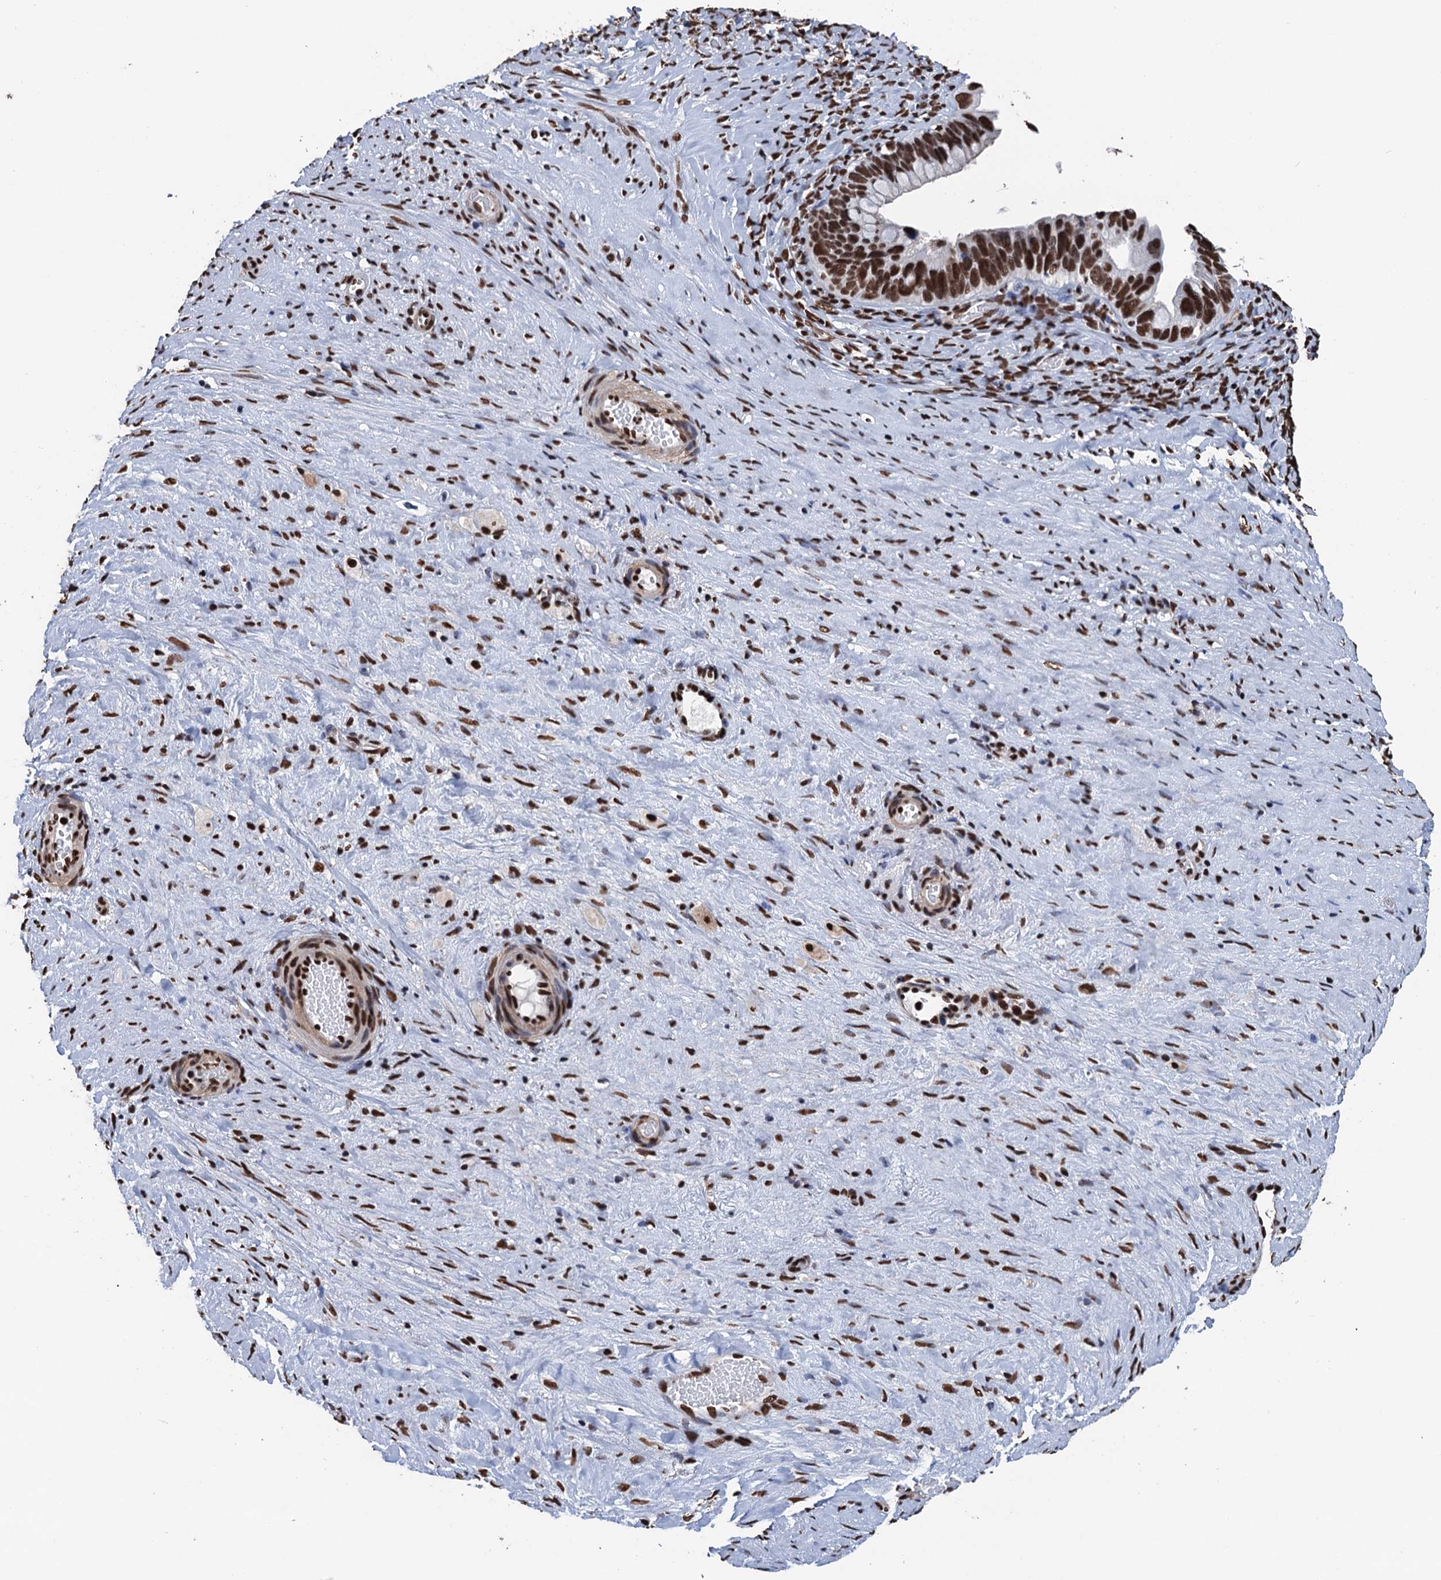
{"staining": {"intensity": "strong", "quantity": ">75%", "location": "nuclear"}, "tissue": "ovarian cancer", "cell_type": "Tumor cells", "image_type": "cancer", "snomed": [{"axis": "morphology", "description": "Cystadenocarcinoma, serous, NOS"}, {"axis": "topography", "description": "Ovary"}], "caption": "Ovarian serous cystadenocarcinoma was stained to show a protein in brown. There is high levels of strong nuclear expression in about >75% of tumor cells.", "gene": "UBA2", "patient": {"sex": "female", "age": 56}}